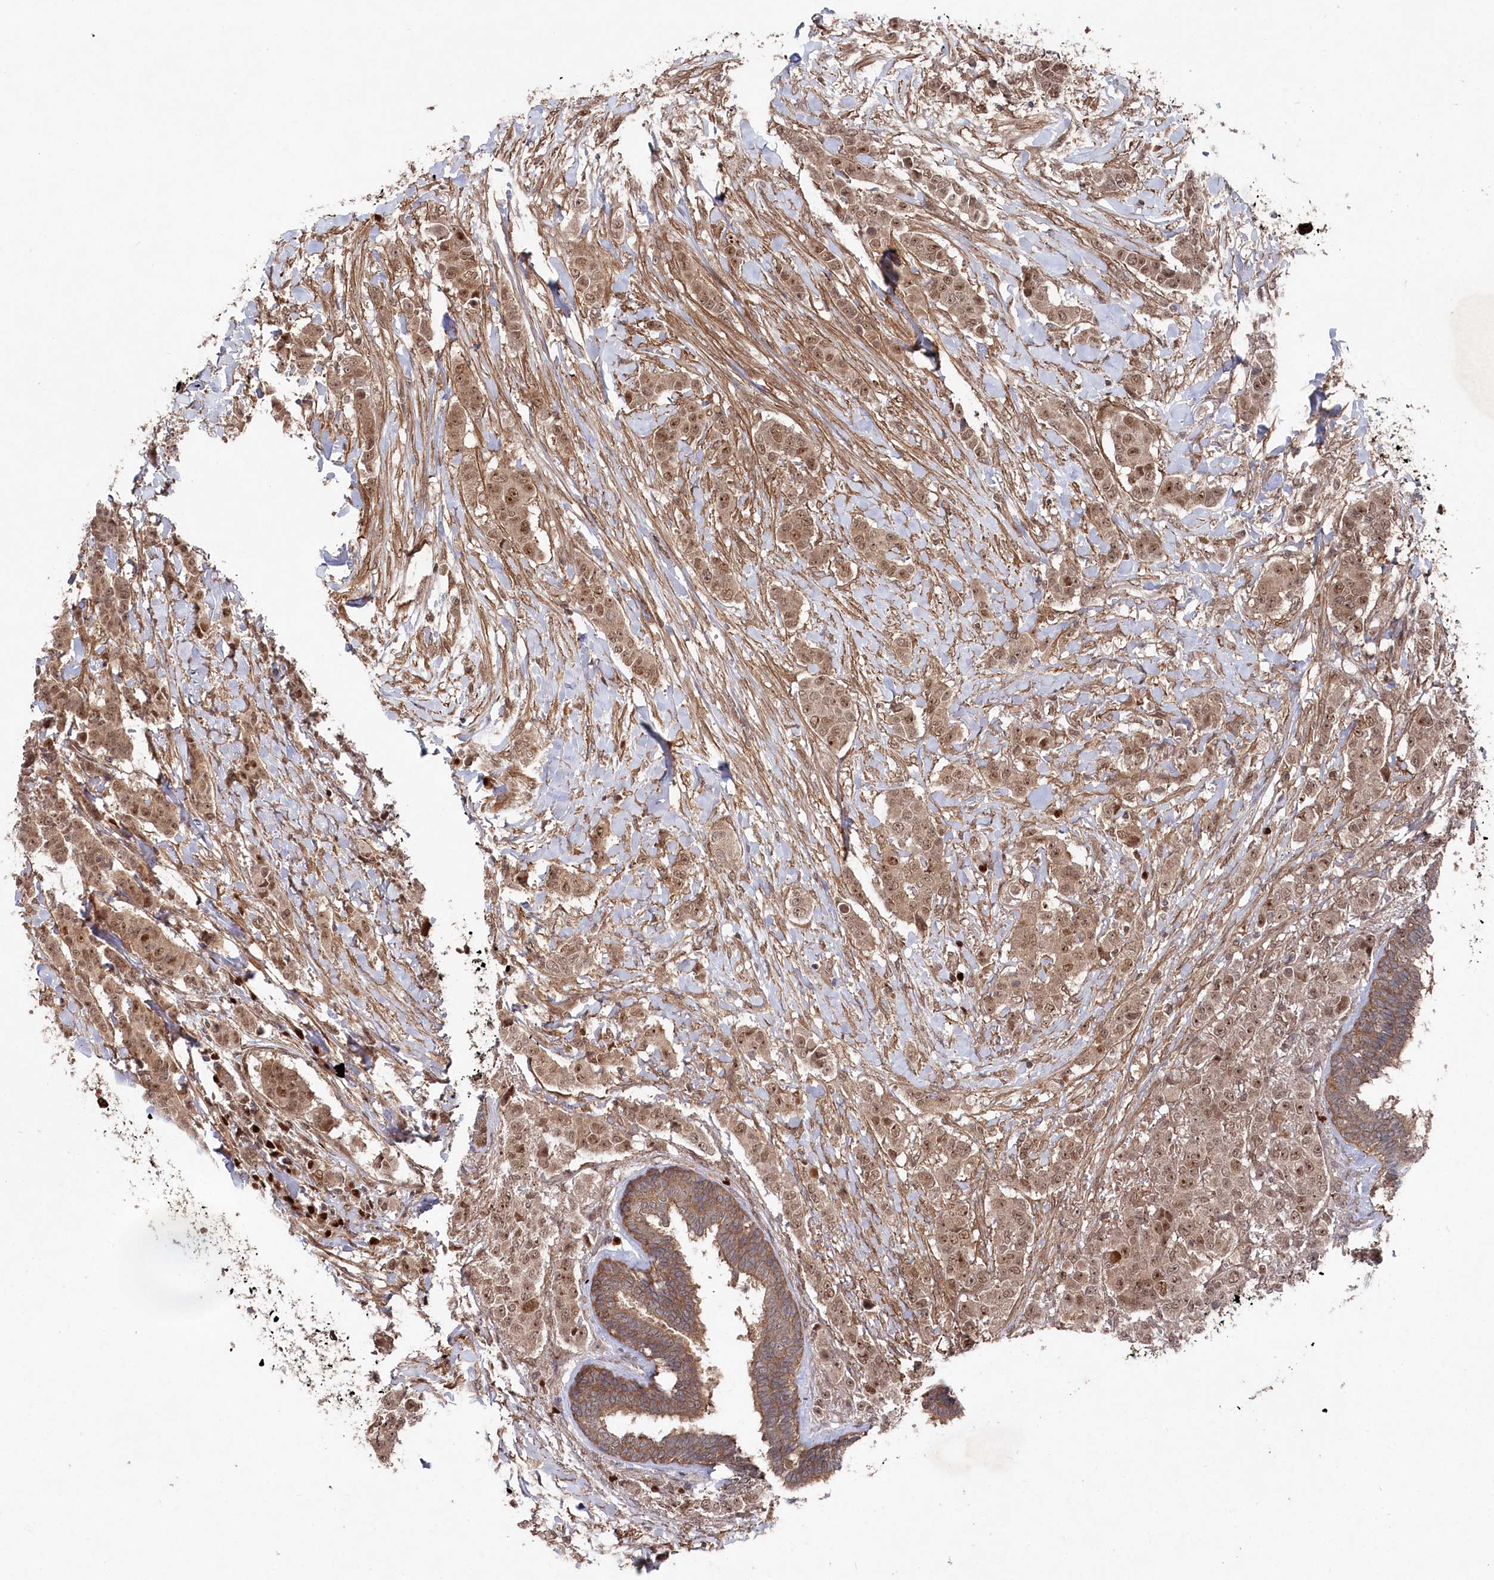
{"staining": {"intensity": "moderate", "quantity": ">75%", "location": "cytoplasmic/membranous,nuclear"}, "tissue": "breast cancer", "cell_type": "Tumor cells", "image_type": "cancer", "snomed": [{"axis": "morphology", "description": "Duct carcinoma"}, {"axis": "topography", "description": "Breast"}], "caption": "Protein staining reveals moderate cytoplasmic/membranous and nuclear positivity in approximately >75% of tumor cells in breast invasive ductal carcinoma. Immunohistochemistry (ihc) stains the protein in brown and the nuclei are stained blue.", "gene": "BORCS7", "patient": {"sex": "female", "age": 40}}